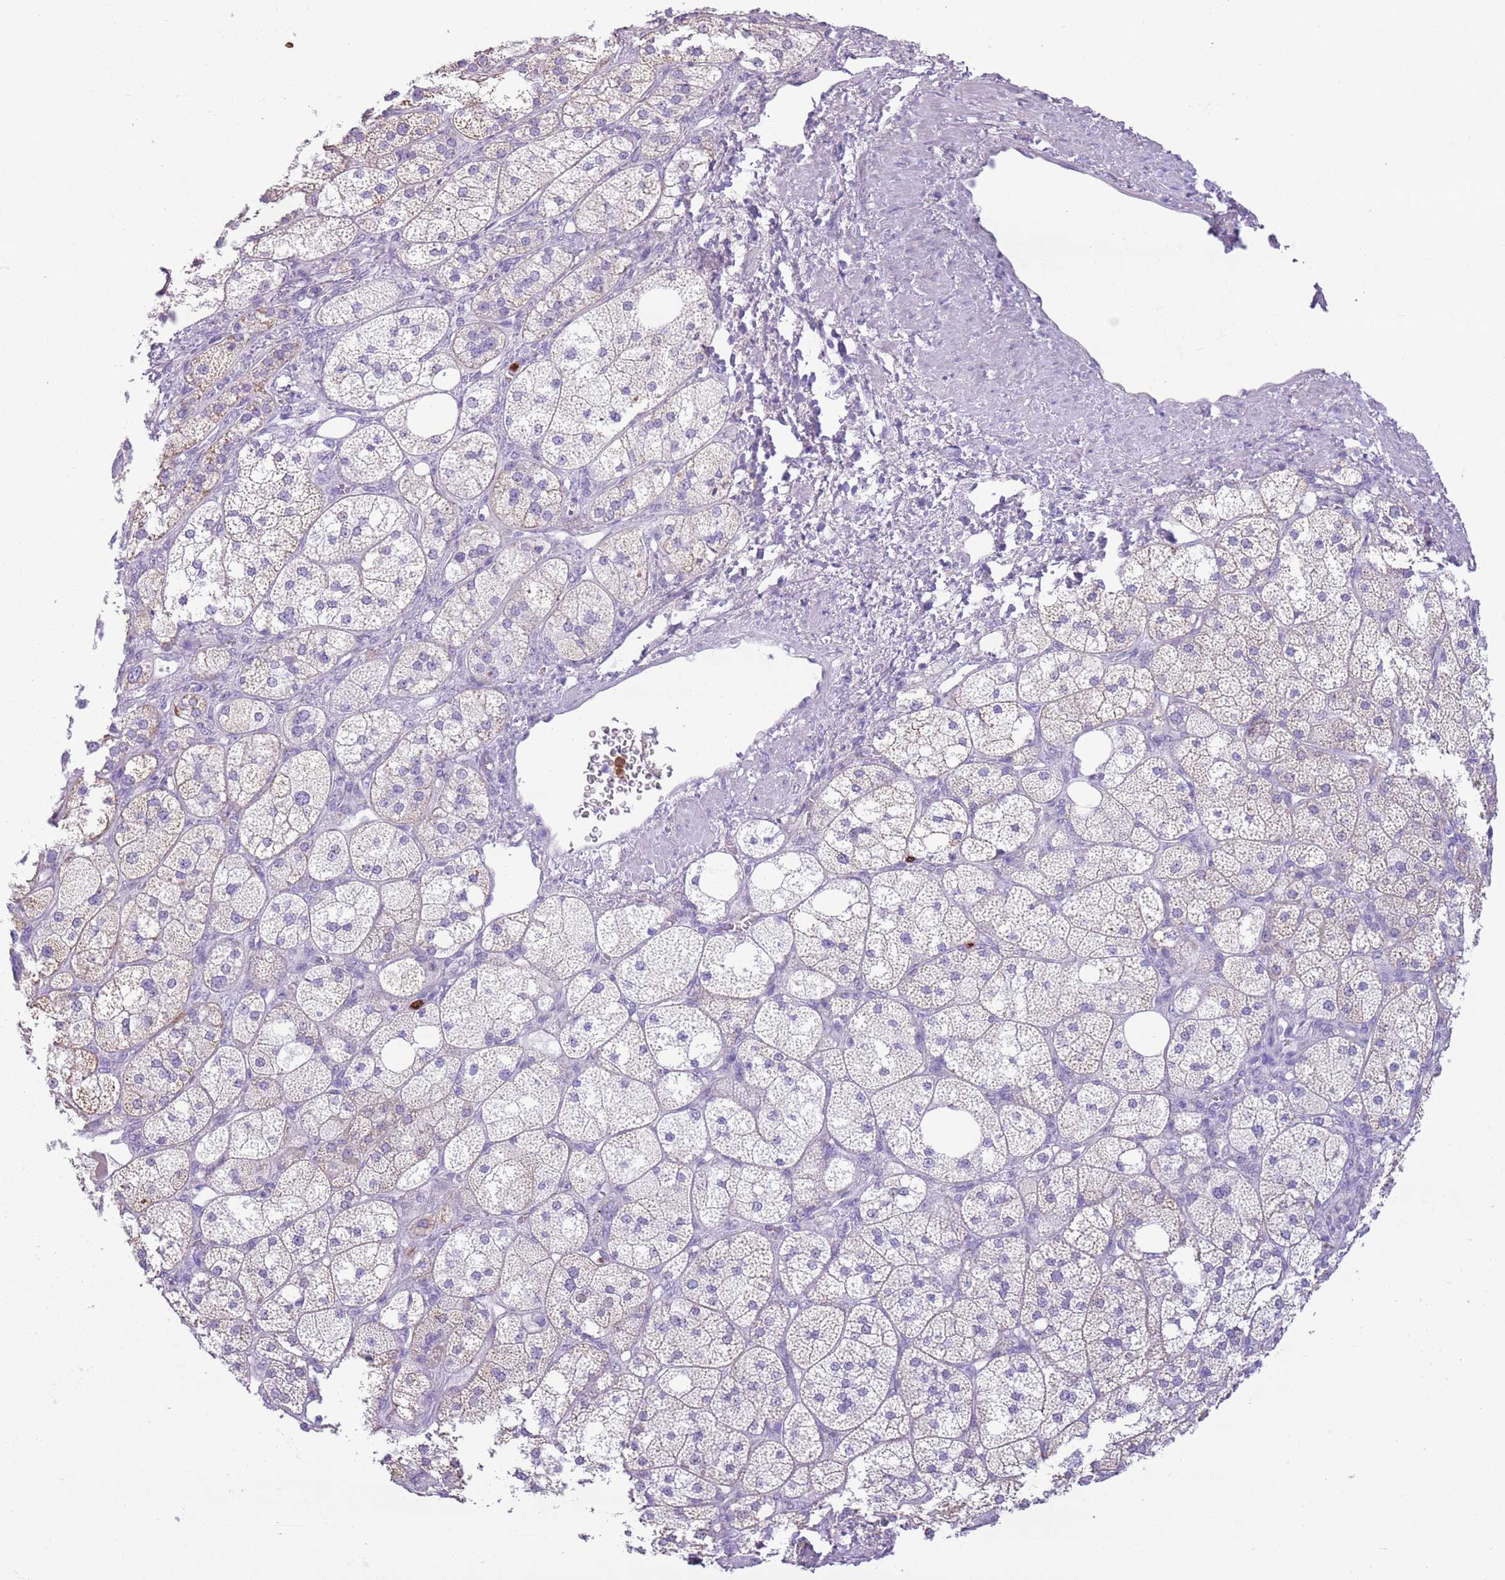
{"staining": {"intensity": "negative", "quantity": "none", "location": "none"}, "tissue": "adrenal gland", "cell_type": "Glandular cells", "image_type": "normal", "snomed": [{"axis": "morphology", "description": "Normal tissue, NOS"}, {"axis": "topography", "description": "Adrenal gland"}], "caption": "The photomicrograph shows no significant staining in glandular cells of adrenal gland. The staining was performed using DAB (3,3'-diaminobenzidine) to visualize the protein expression in brown, while the nuclei were stained in blue with hematoxylin (Magnification: 20x).", "gene": "CD177", "patient": {"sex": "male", "age": 61}}